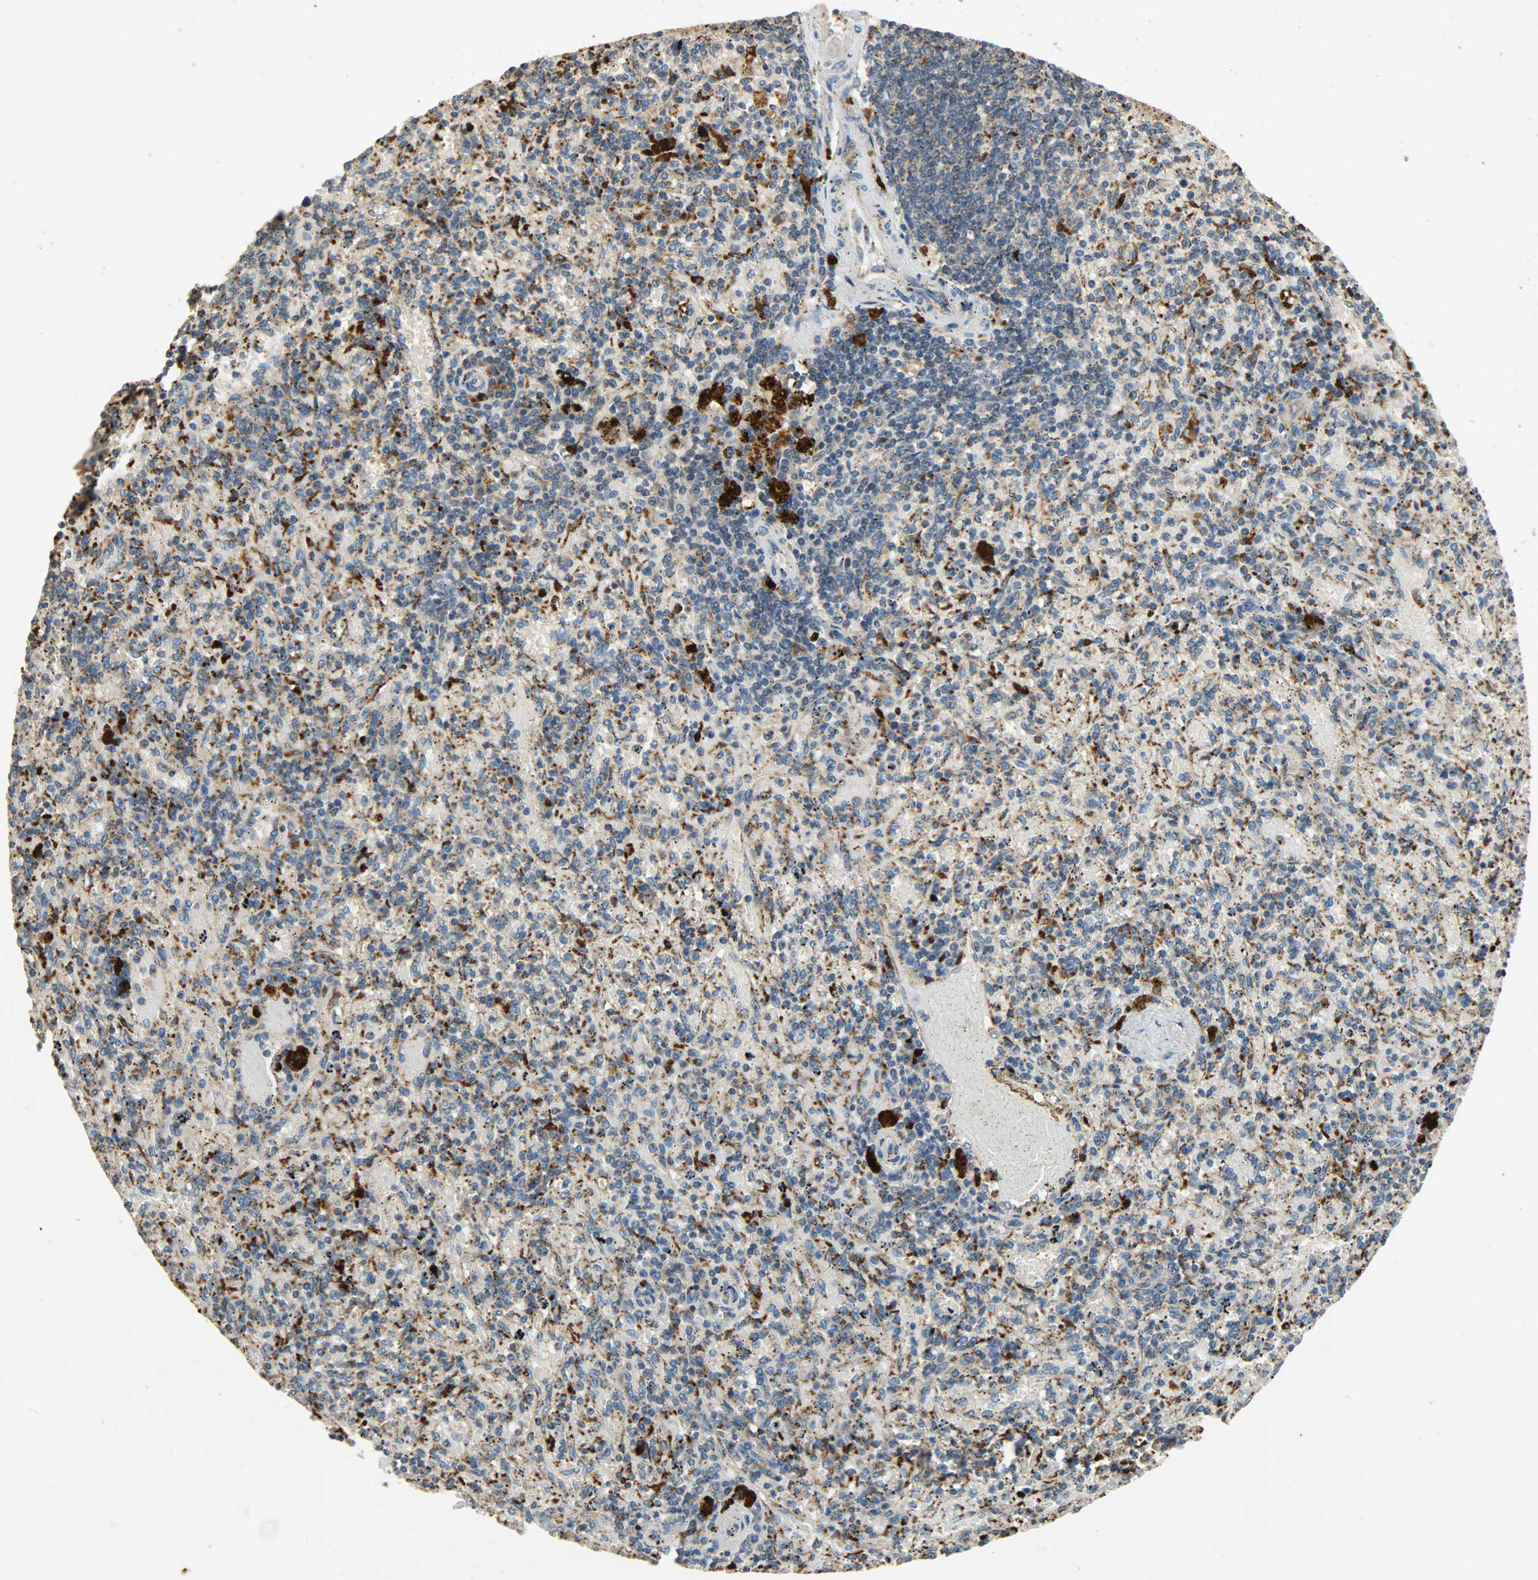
{"staining": {"intensity": "strong", "quantity": ">75%", "location": "cytoplasmic/membranous"}, "tissue": "spleen", "cell_type": "Cells in red pulp", "image_type": "normal", "snomed": [{"axis": "morphology", "description": "Normal tissue, NOS"}, {"axis": "topography", "description": "Spleen"}], "caption": "Cells in red pulp show high levels of strong cytoplasmic/membranous staining in about >75% of cells in normal spleen.", "gene": "ASAH1", "patient": {"sex": "female", "age": 43}}